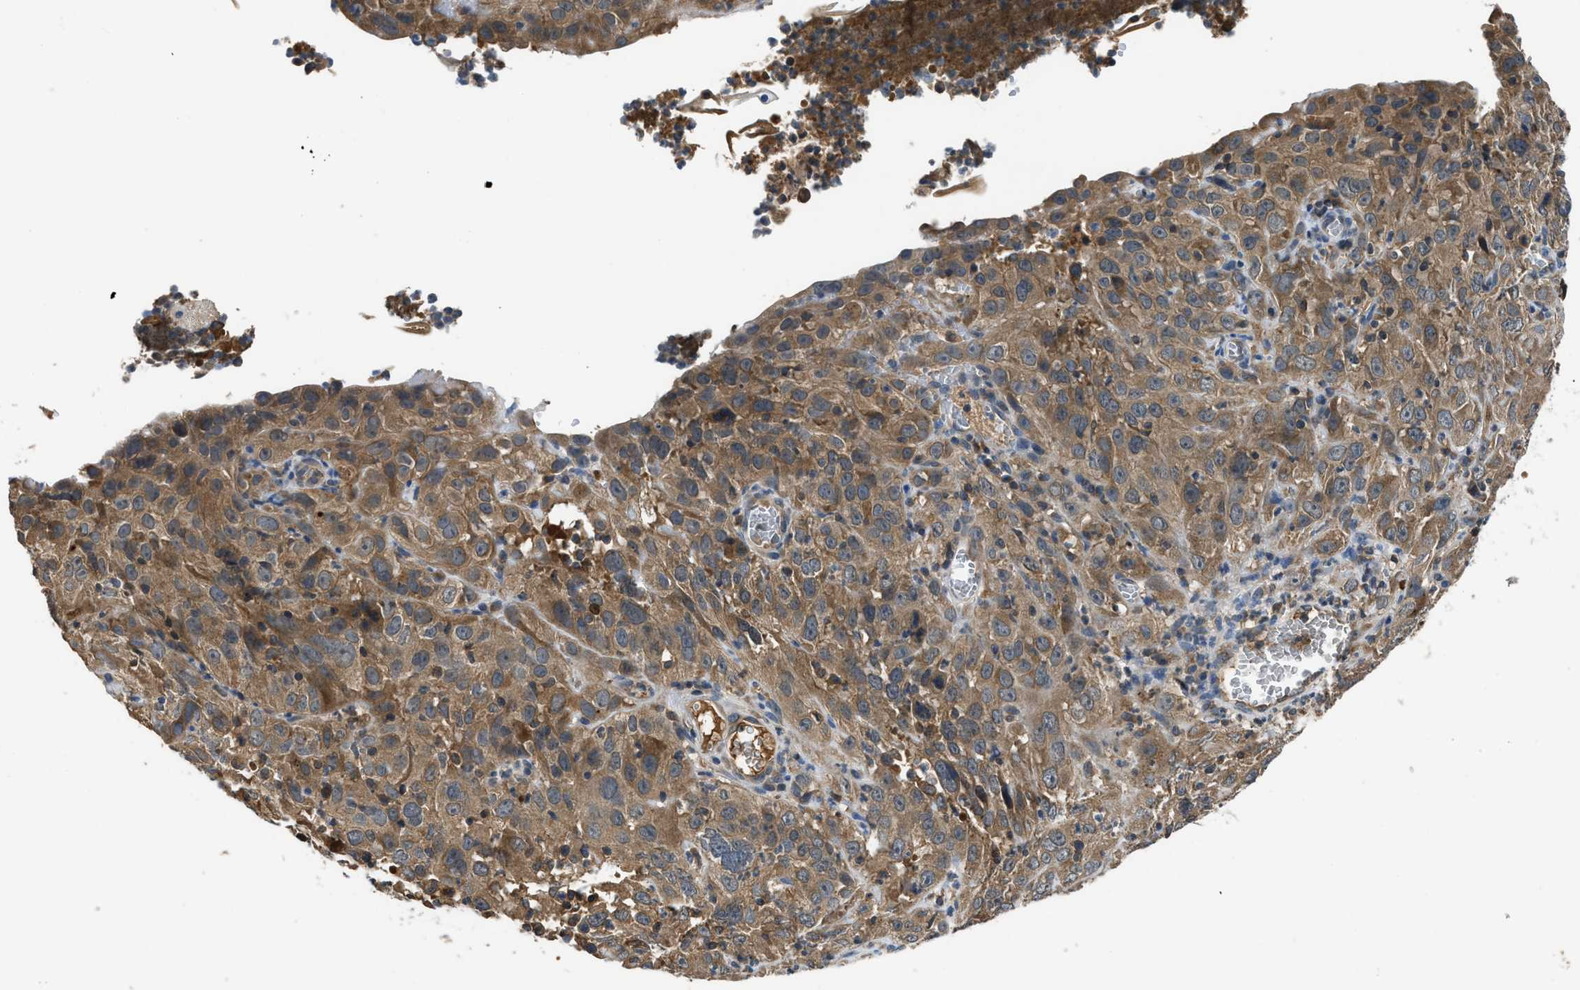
{"staining": {"intensity": "moderate", "quantity": ">75%", "location": "cytoplasmic/membranous"}, "tissue": "cervical cancer", "cell_type": "Tumor cells", "image_type": "cancer", "snomed": [{"axis": "morphology", "description": "Squamous cell carcinoma, NOS"}, {"axis": "topography", "description": "Cervix"}], "caption": "The immunohistochemical stain highlights moderate cytoplasmic/membranous staining in tumor cells of squamous cell carcinoma (cervical) tissue.", "gene": "PAFAH2", "patient": {"sex": "female", "age": 32}}